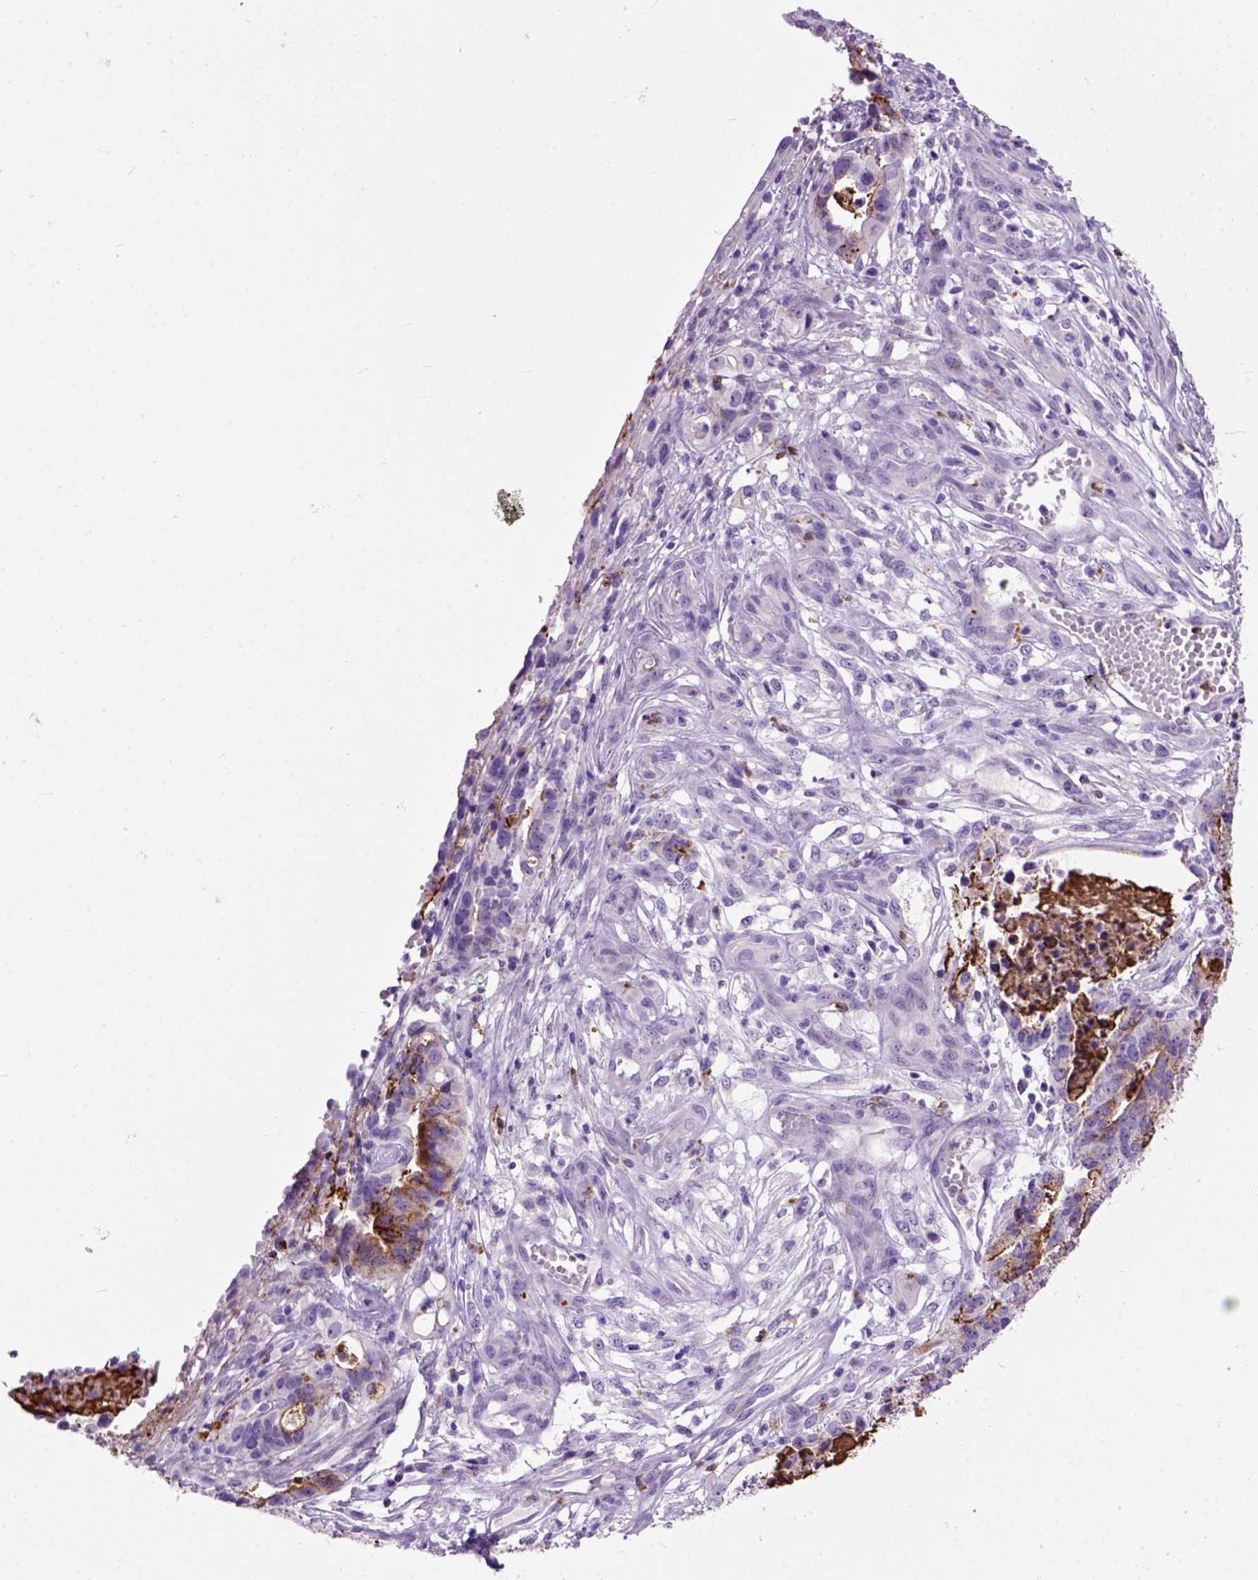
{"staining": {"intensity": "moderate", "quantity": "<25%", "location": "cytoplasmic/membranous"}, "tissue": "stomach cancer", "cell_type": "Tumor cells", "image_type": "cancer", "snomed": [{"axis": "morphology", "description": "Adenocarcinoma, NOS"}, {"axis": "topography", "description": "Stomach, upper"}], "caption": "Immunohistochemistry (IHC) (DAB (3,3'-diaminobenzidine)) staining of stomach cancer (adenocarcinoma) exhibits moderate cytoplasmic/membranous protein expression in about <25% of tumor cells. The protein of interest is stained brown, and the nuclei are stained in blue (DAB IHC with brightfield microscopy, high magnification).", "gene": "MAPT", "patient": {"sex": "female", "age": 67}}